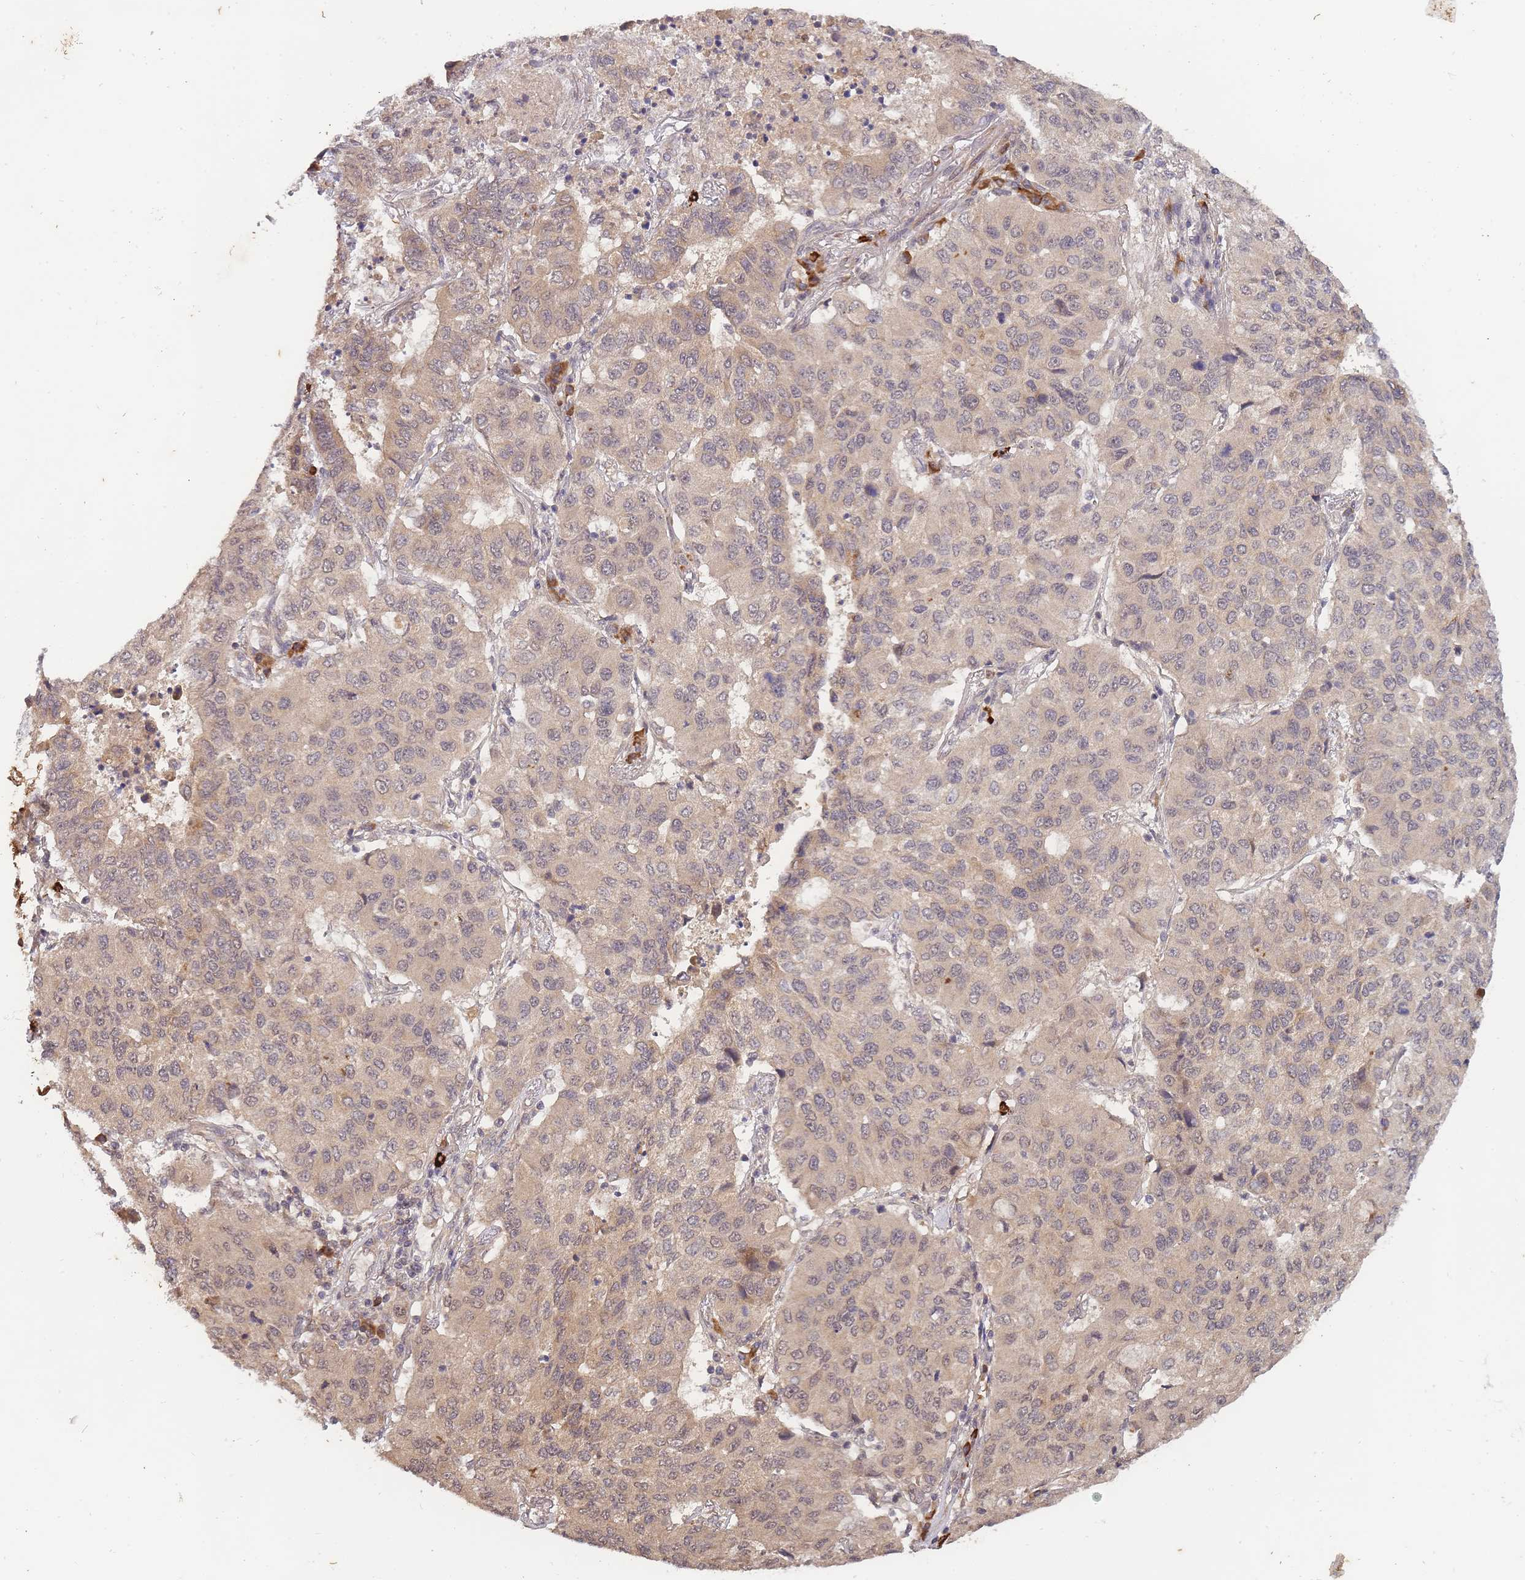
{"staining": {"intensity": "weak", "quantity": ">75%", "location": "cytoplasmic/membranous"}, "tissue": "lung cancer", "cell_type": "Tumor cells", "image_type": "cancer", "snomed": [{"axis": "morphology", "description": "Squamous cell carcinoma, NOS"}, {"axis": "topography", "description": "Lung"}], "caption": "Lung cancer stained for a protein reveals weak cytoplasmic/membranous positivity in tumor cells.", "gene": "SMC6", "patient": {"sex": "male", "age": 74}}